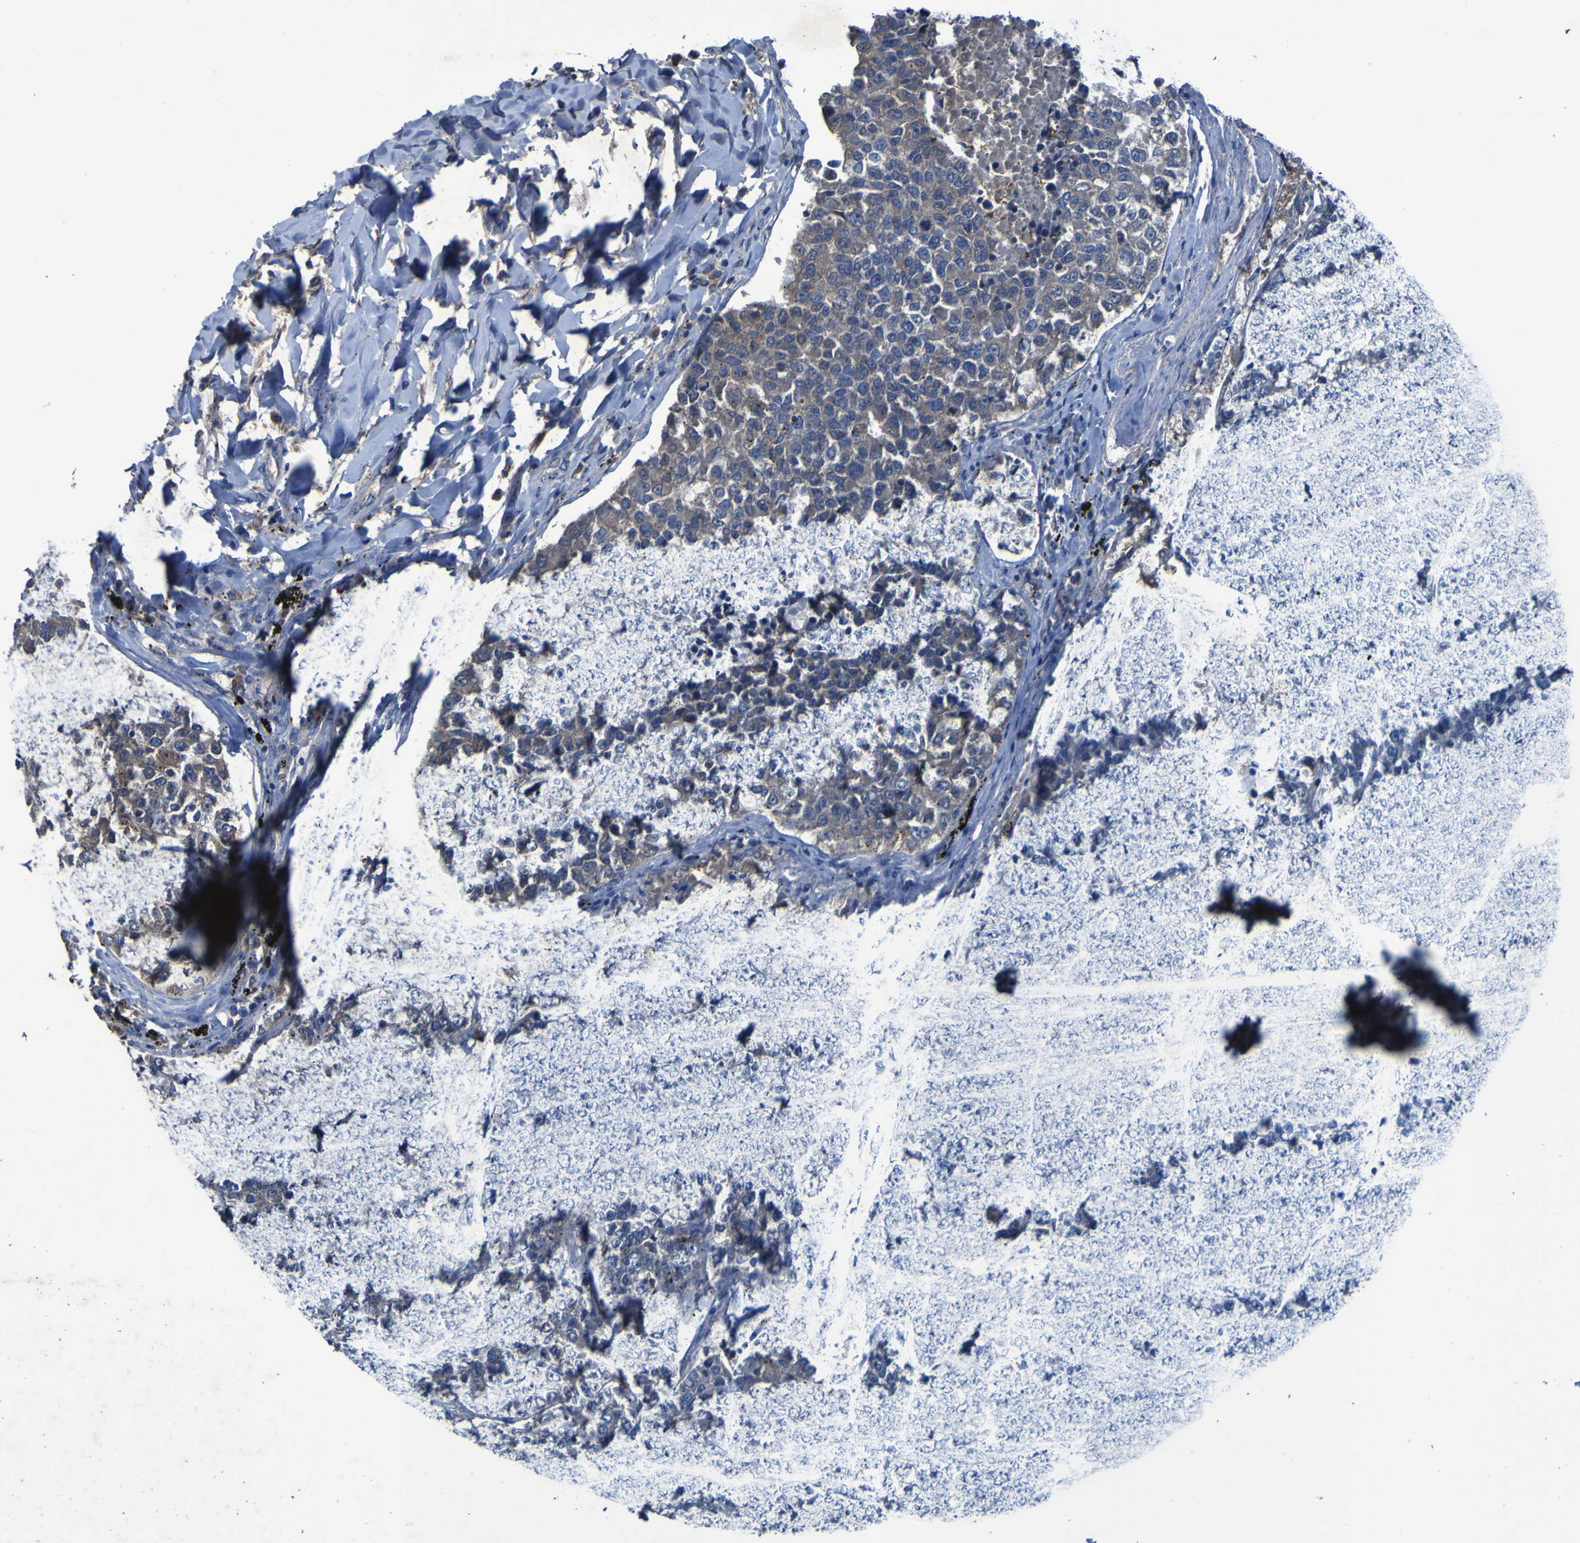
{"staining": {"intensity": "negative", "quantity": "none", "location": "none"}, "tissue": "lung cancer", "cell_type": "Tumor cells", "image_type": "cancer", "snomed": [{"axis": "morphology", "description": "Adenocarcinoma, NOS"}, {"axis": "topography", "description": "Lung"}], "caption": "An immunohistochemistry histopathology image of lung cancer is shown. There is no staining in tumor cells of lung cancer.", "gene": "SGK2", "patient": {"sex": "male", "age": 49}}